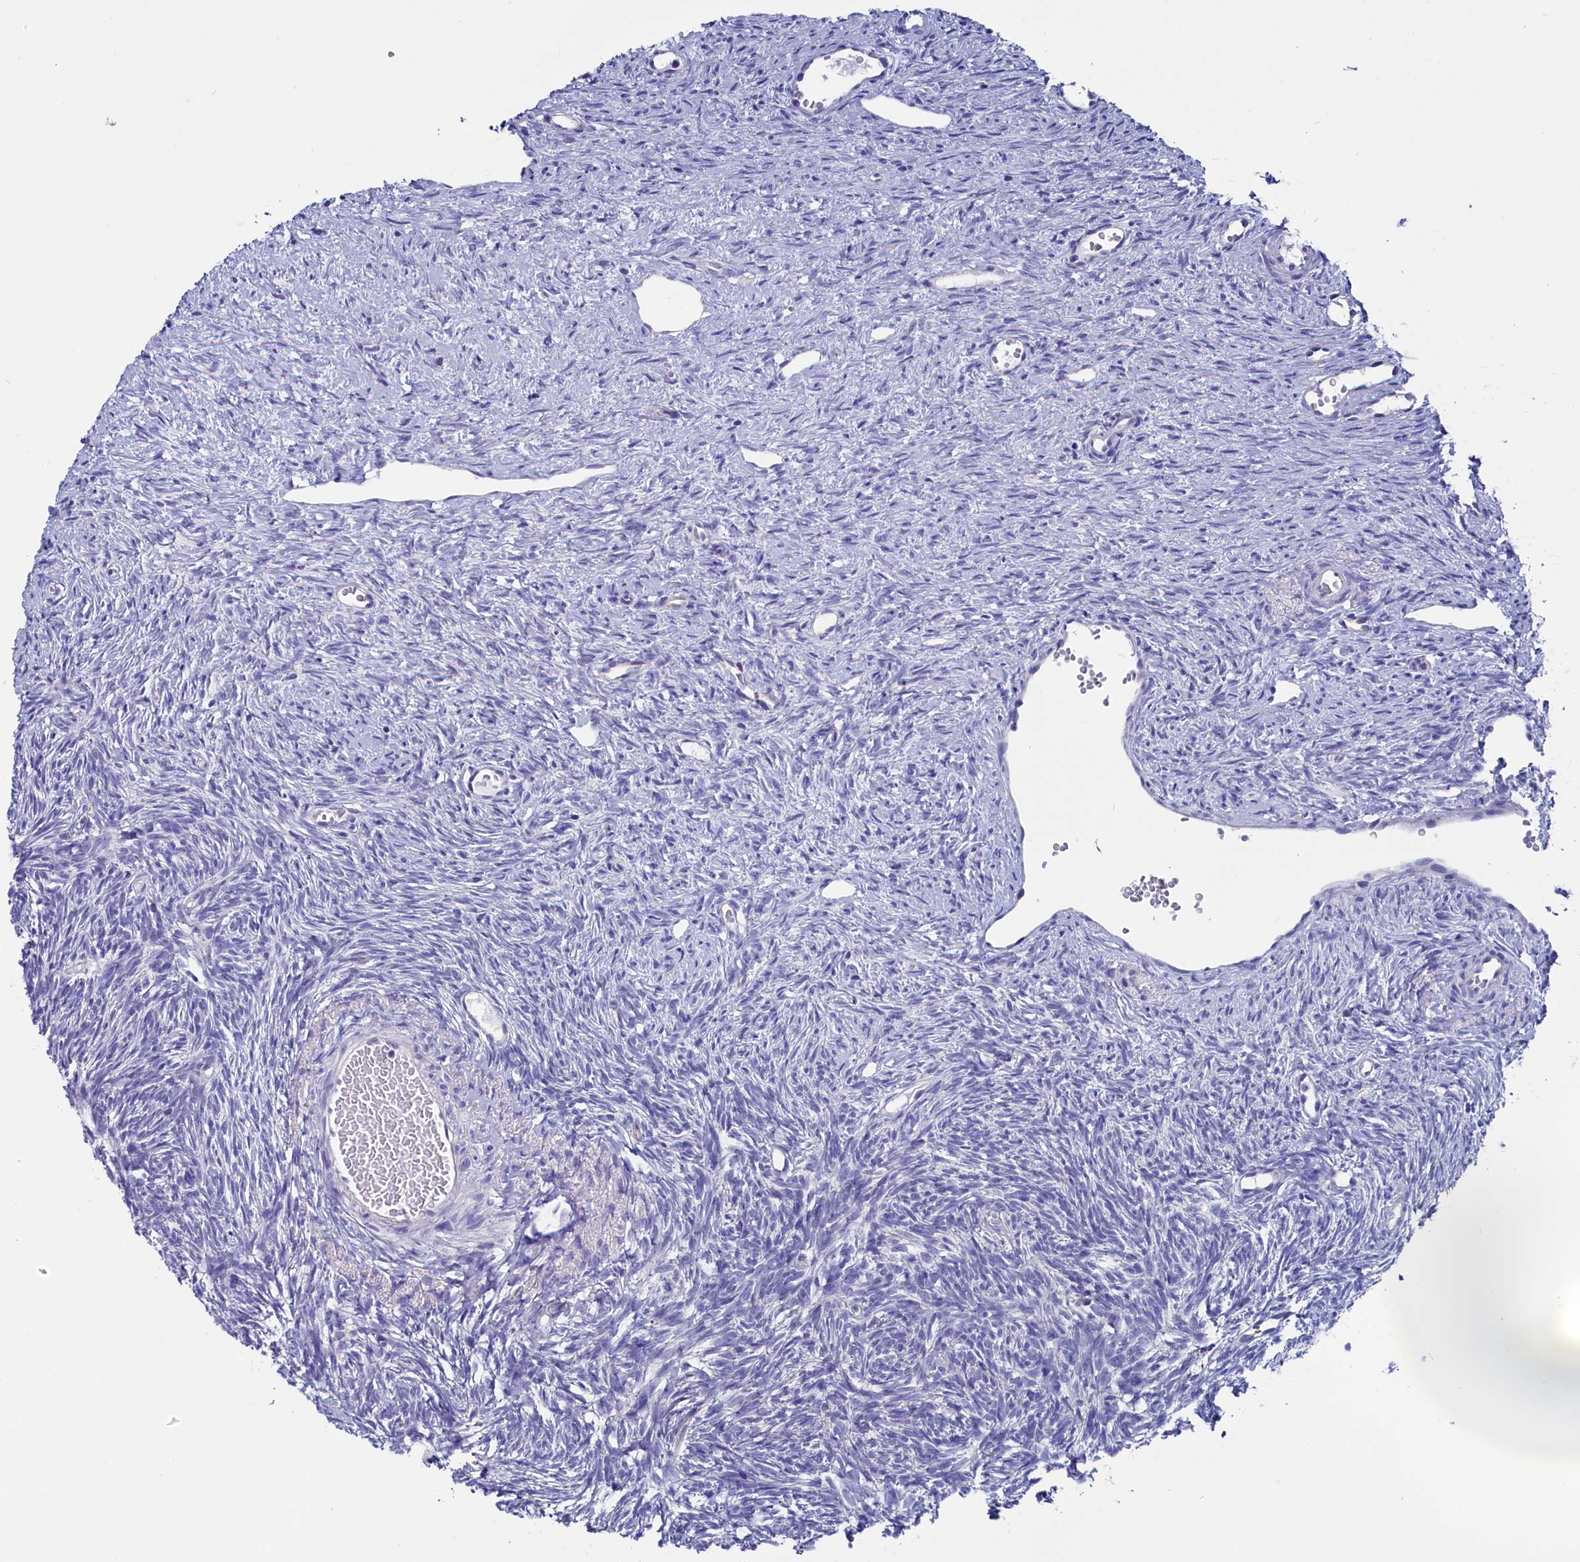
{"staining": {"intensity": "moderate", "quantity": ">75%", "location": "cytoplasmic/membranous"}, "tissue": "ovary", "cell_type": "Follicle cells", "image_type": "normal", "snomed": [{"axis": "morphology", "description": "Normal tissue, NOS"}, {"axis": "topography", "description": "Ovary"}], "caption": "Benign ovary demonstrates moderate cytoplasmic/membranous expression in about >75% of follicle cells, visualized by immunohistochemistry.", "gene": "CIAPIN1", "patient": {"sex": "female", "age": 51}}